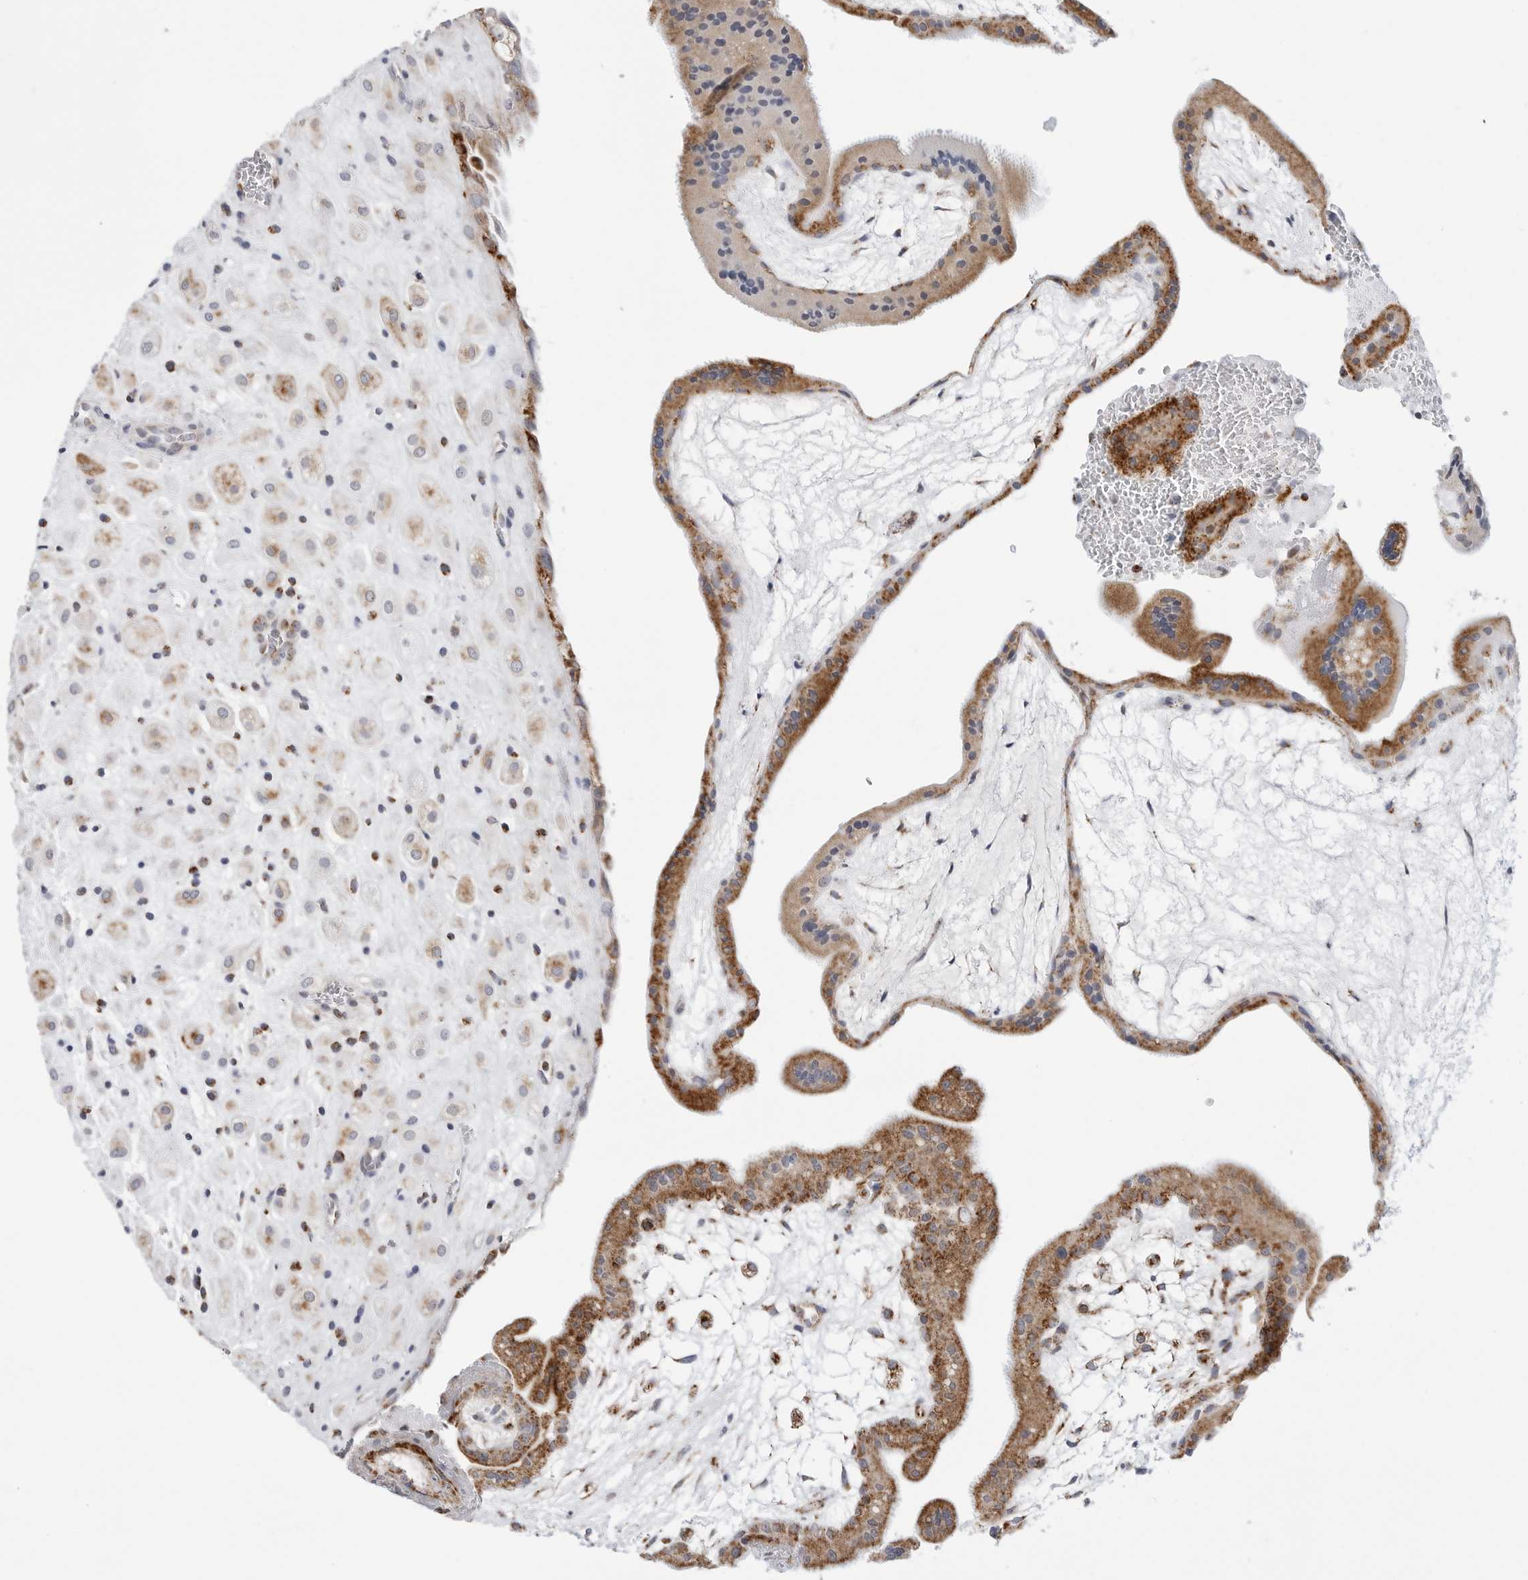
{"staining": {"intensity": "moderate", "quantity": "25%-75%", "location": "cytoplasmic/membranous"}, "tissue": "placenta", "cell_type": "Decidual cells", "image_type": "normal", "snomed": [{"axis": "morphology", "description": "Normal tissue, NOS"}, {"axis": "topography", "description": "Placenta"}], "caption": "High-power microscopy captured an immunohistochemistry photomicrograph of benign placenta, revealing moderate cytoplasmic/membranous expression in about 25%-75% of decidual cells.", "gene": "ATP5IF1", "patient": {"sex": "female", "age": 35}}